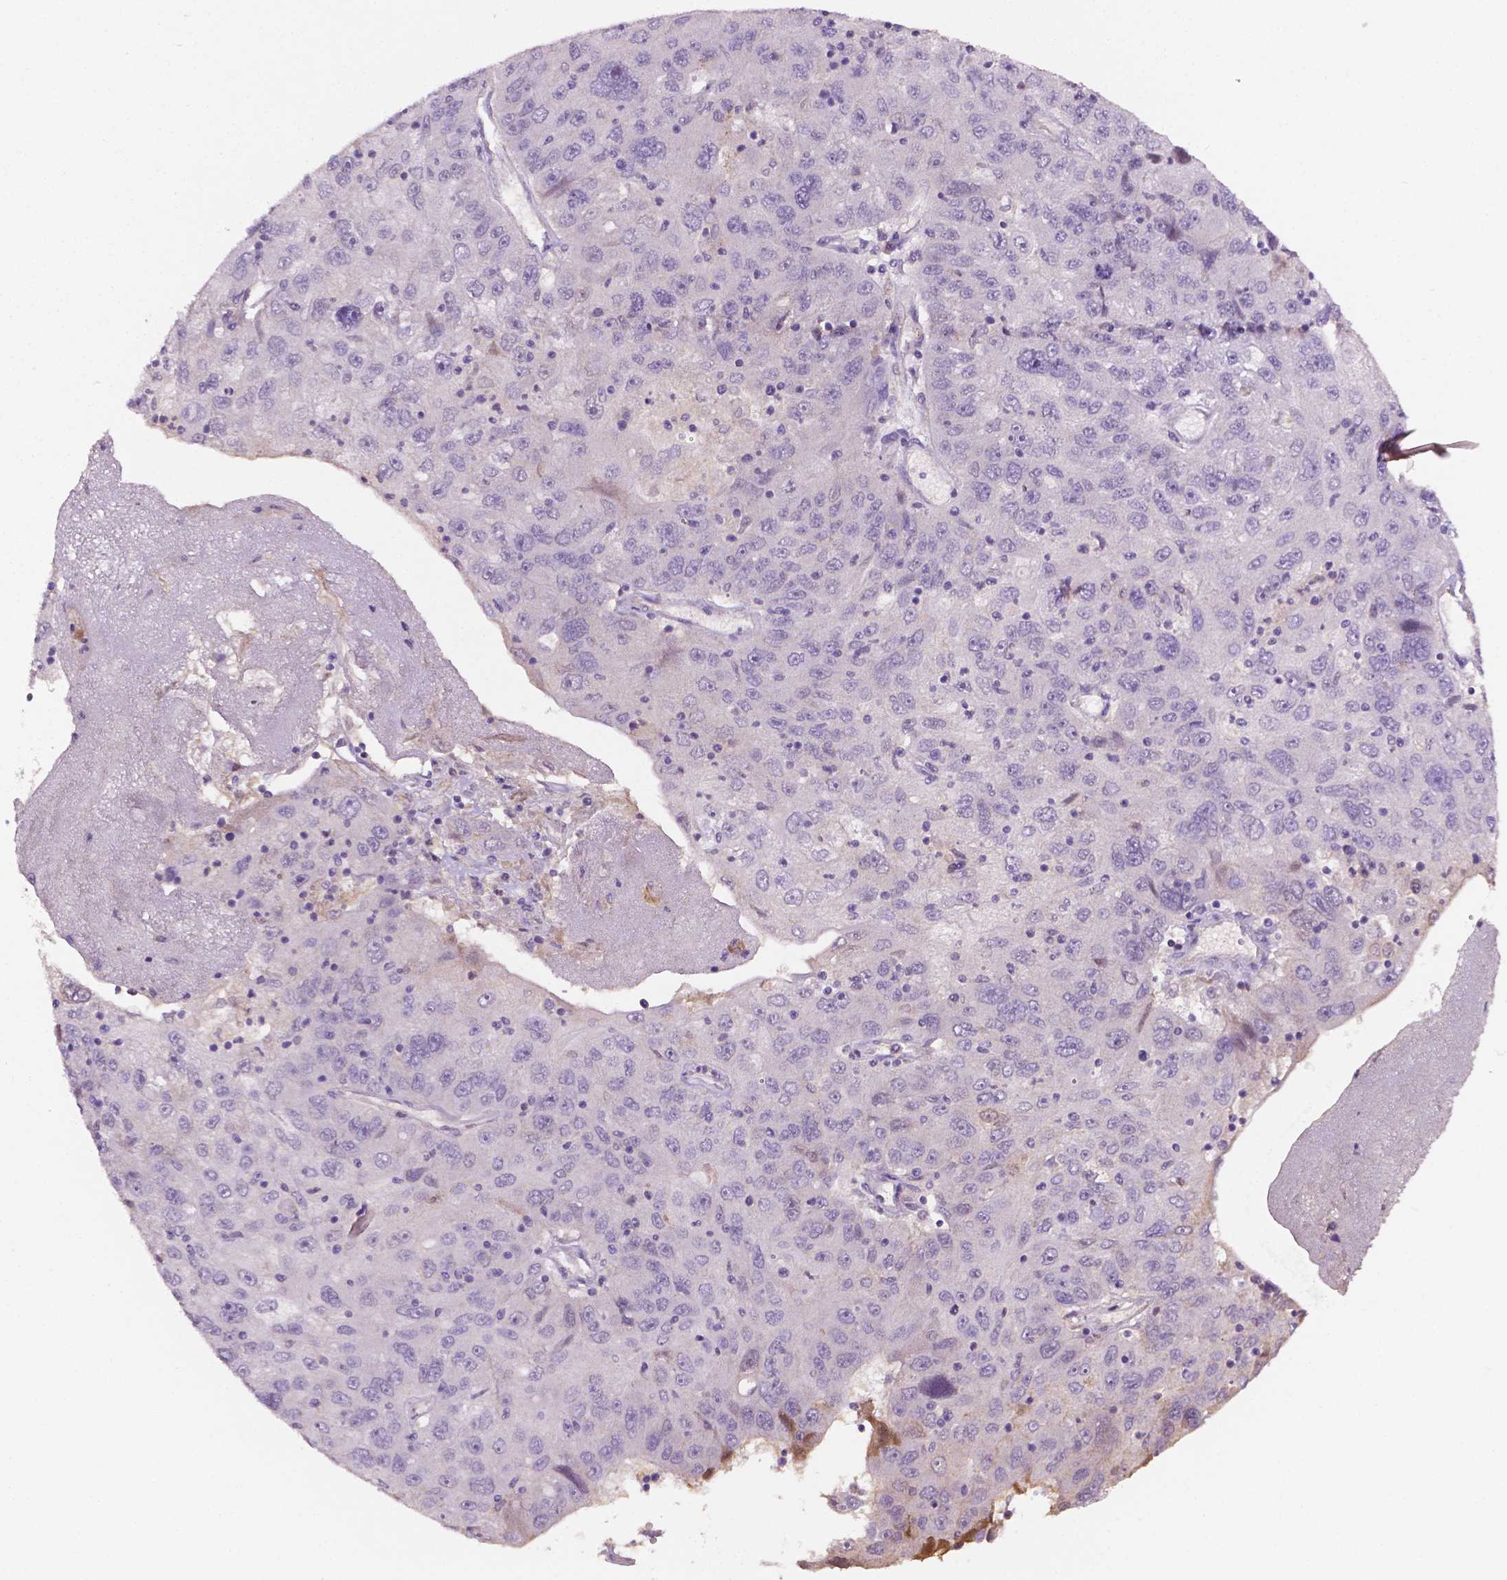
{"staining": {"intensity": "negative", "quantity": "none", "location": "none"}, "tissue": "stomach cancer", "cell_type": "Tumor cells", "image_type": "cancer", "snomed": [{"axis": "morphology", "description": "Adenocarcinoma, NOS"}, {"axis": "topography", "description": "Stomach"}], "caption": "High magnification brightfield microscopy of stomach cancer stained with DAB (3,3'-diaminobenzidine) (brown) and counterstained with hematoxylin (blue): tumor cells show no significant staining.", "gene": "FBLN1", "patient": {"sex": "male", "age": 56}}